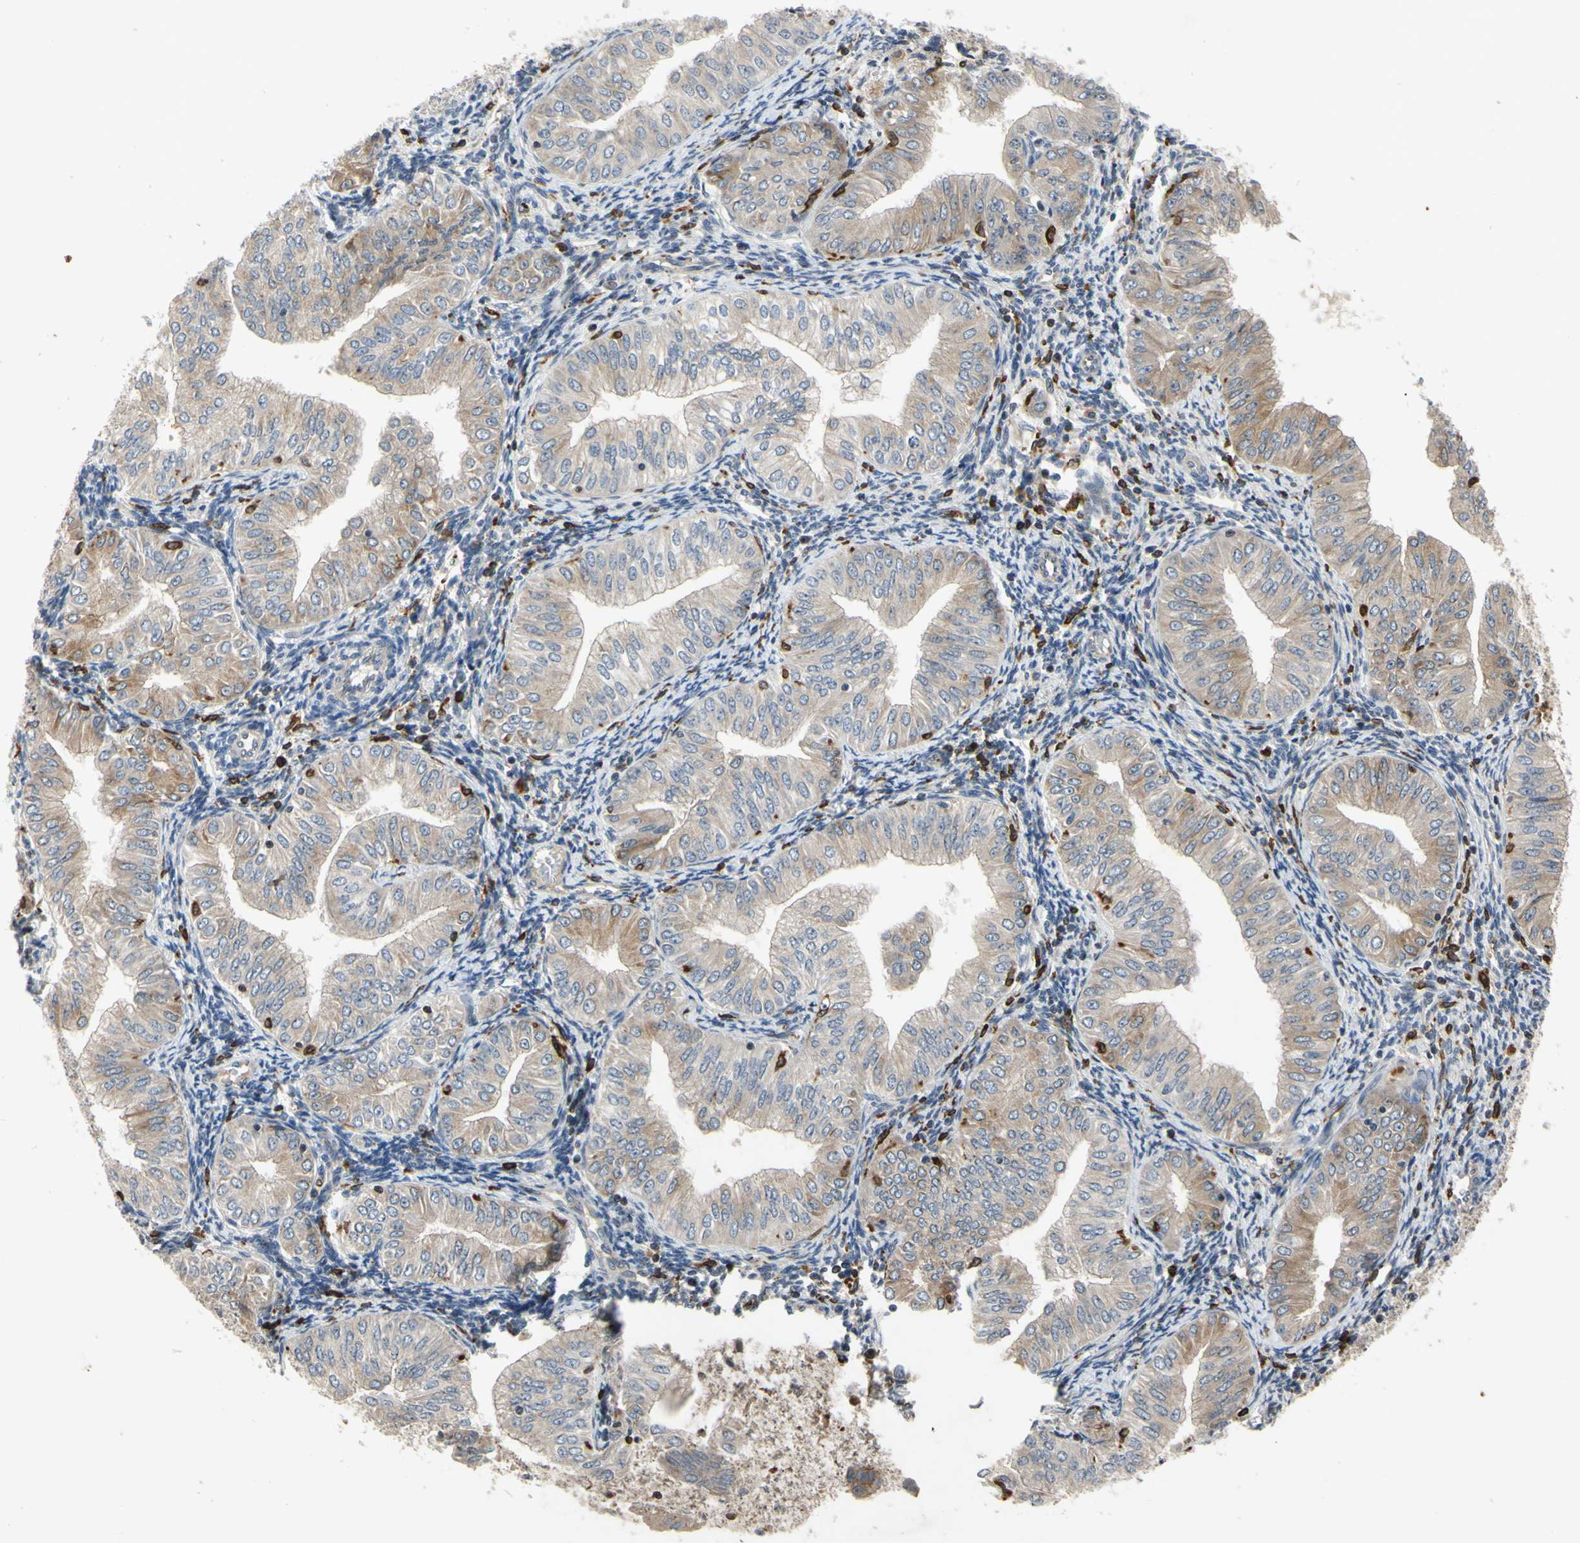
{"staining": {"intensity": "weak", "quantity": ">75%", "location": "cytoplasmic/membranous"}, "tissue": "endometrial cancer", "cell_type": "Tumor cells", "image_type": "cancer", "snomed": [{"axis": "morphology", "description": "Normal tissue, NOS"}, {"axis": "morphology", "description": "Adenocarcinoma, NOS"}, {"axis": "topography", "description": "Endometrium"}], "caption": "Endometrial cancer tissue demonstrates weak cytoplasmic/membranous expression in about >75% of tumor cells", "gene": "PLXNA2", "patient": {"sex": "female", "age": 53}}